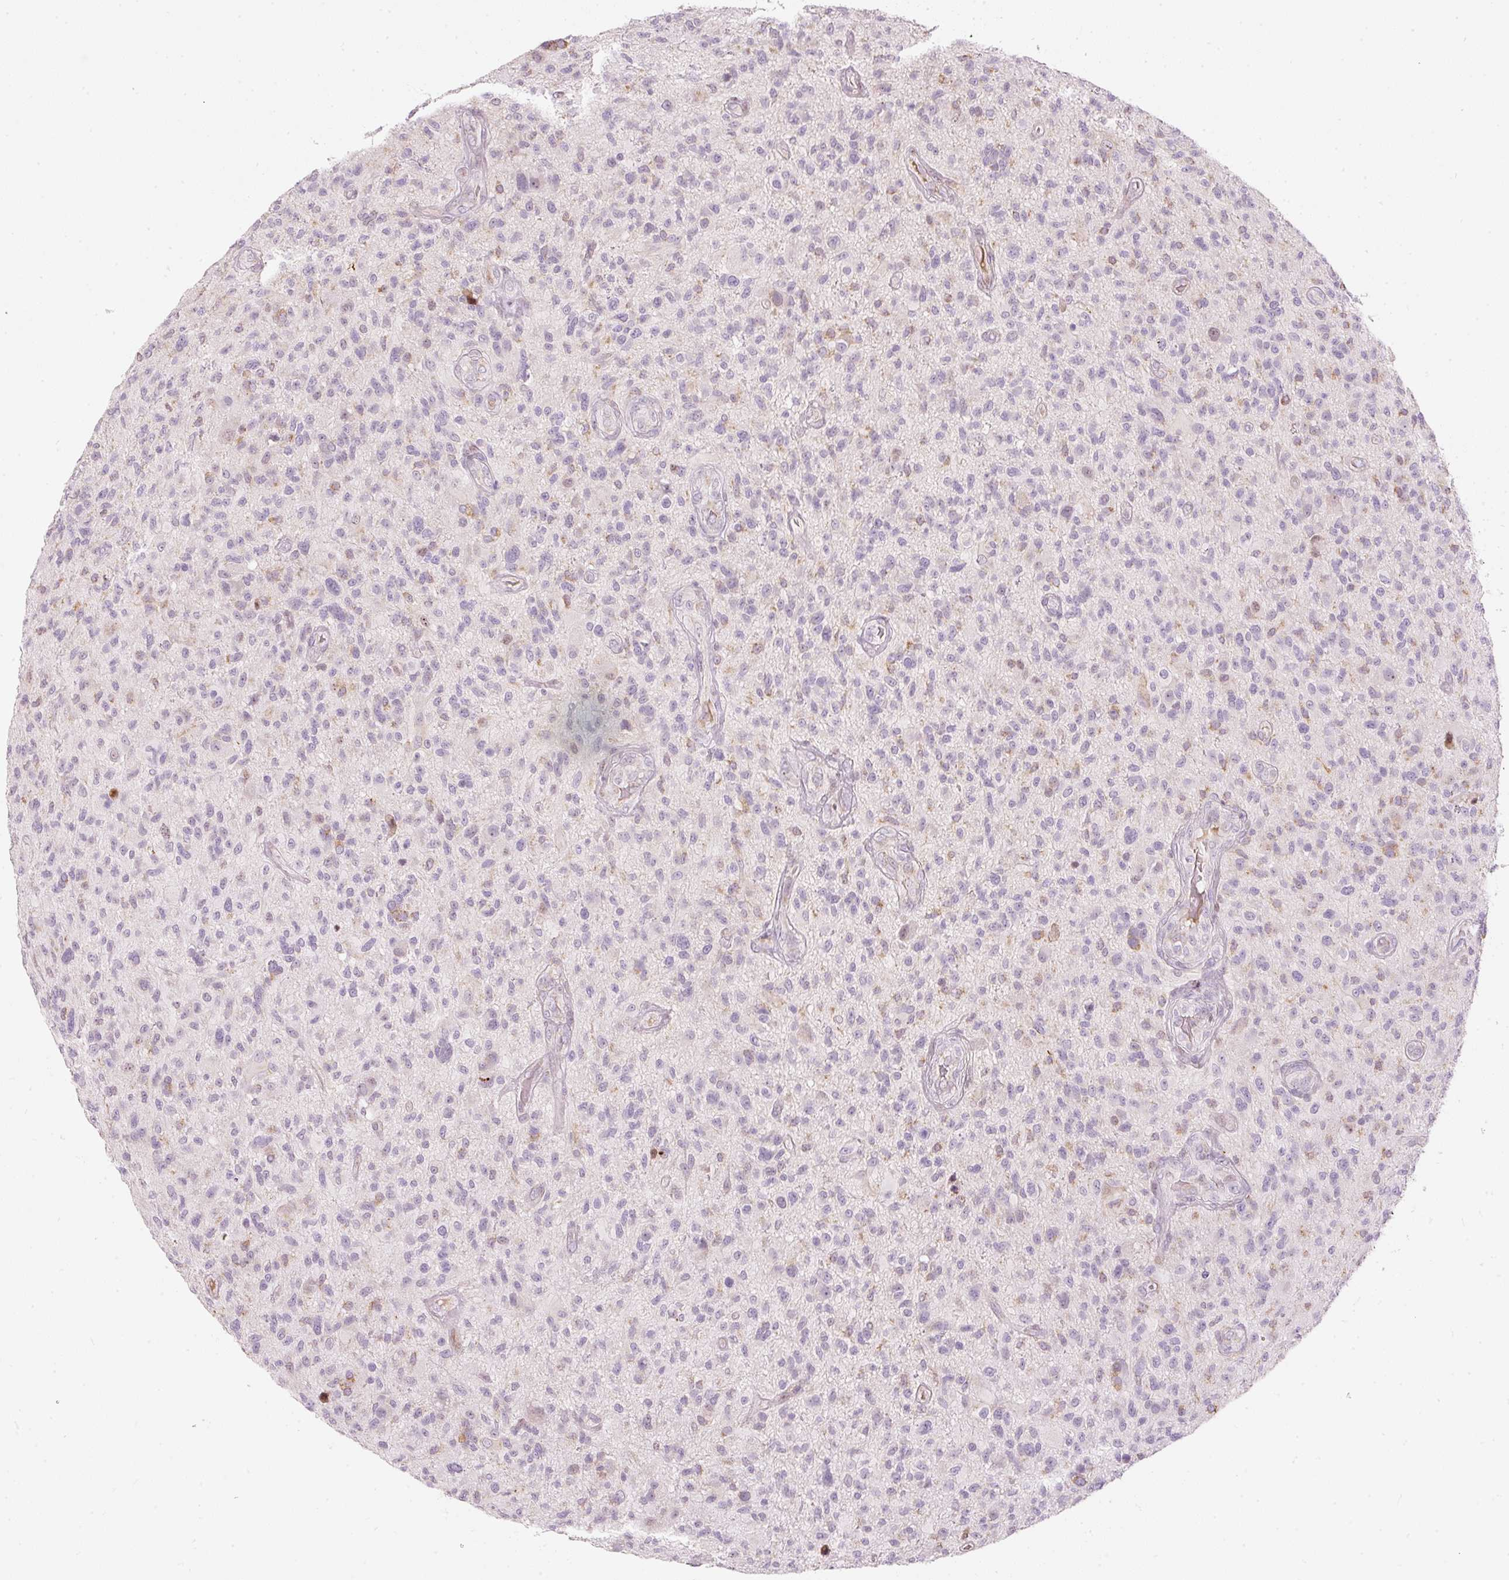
{"staining": {"intensity": "negative", "quantity": "none", "location": "none"}, "tissue": "glioma", "cell_type": "Tumor cells", "image_type": "cancer", "snomed": [{"axis": "morphology", "description": "Glioma, malignant, High grade"}, {"axis": "topography", "description": "Brain"}], "caption": "Micrograph shows no significant protein staining in tumor cells of glioma.", "gene": "RNF39", "patient": {"sex": "male", "age": 47}}